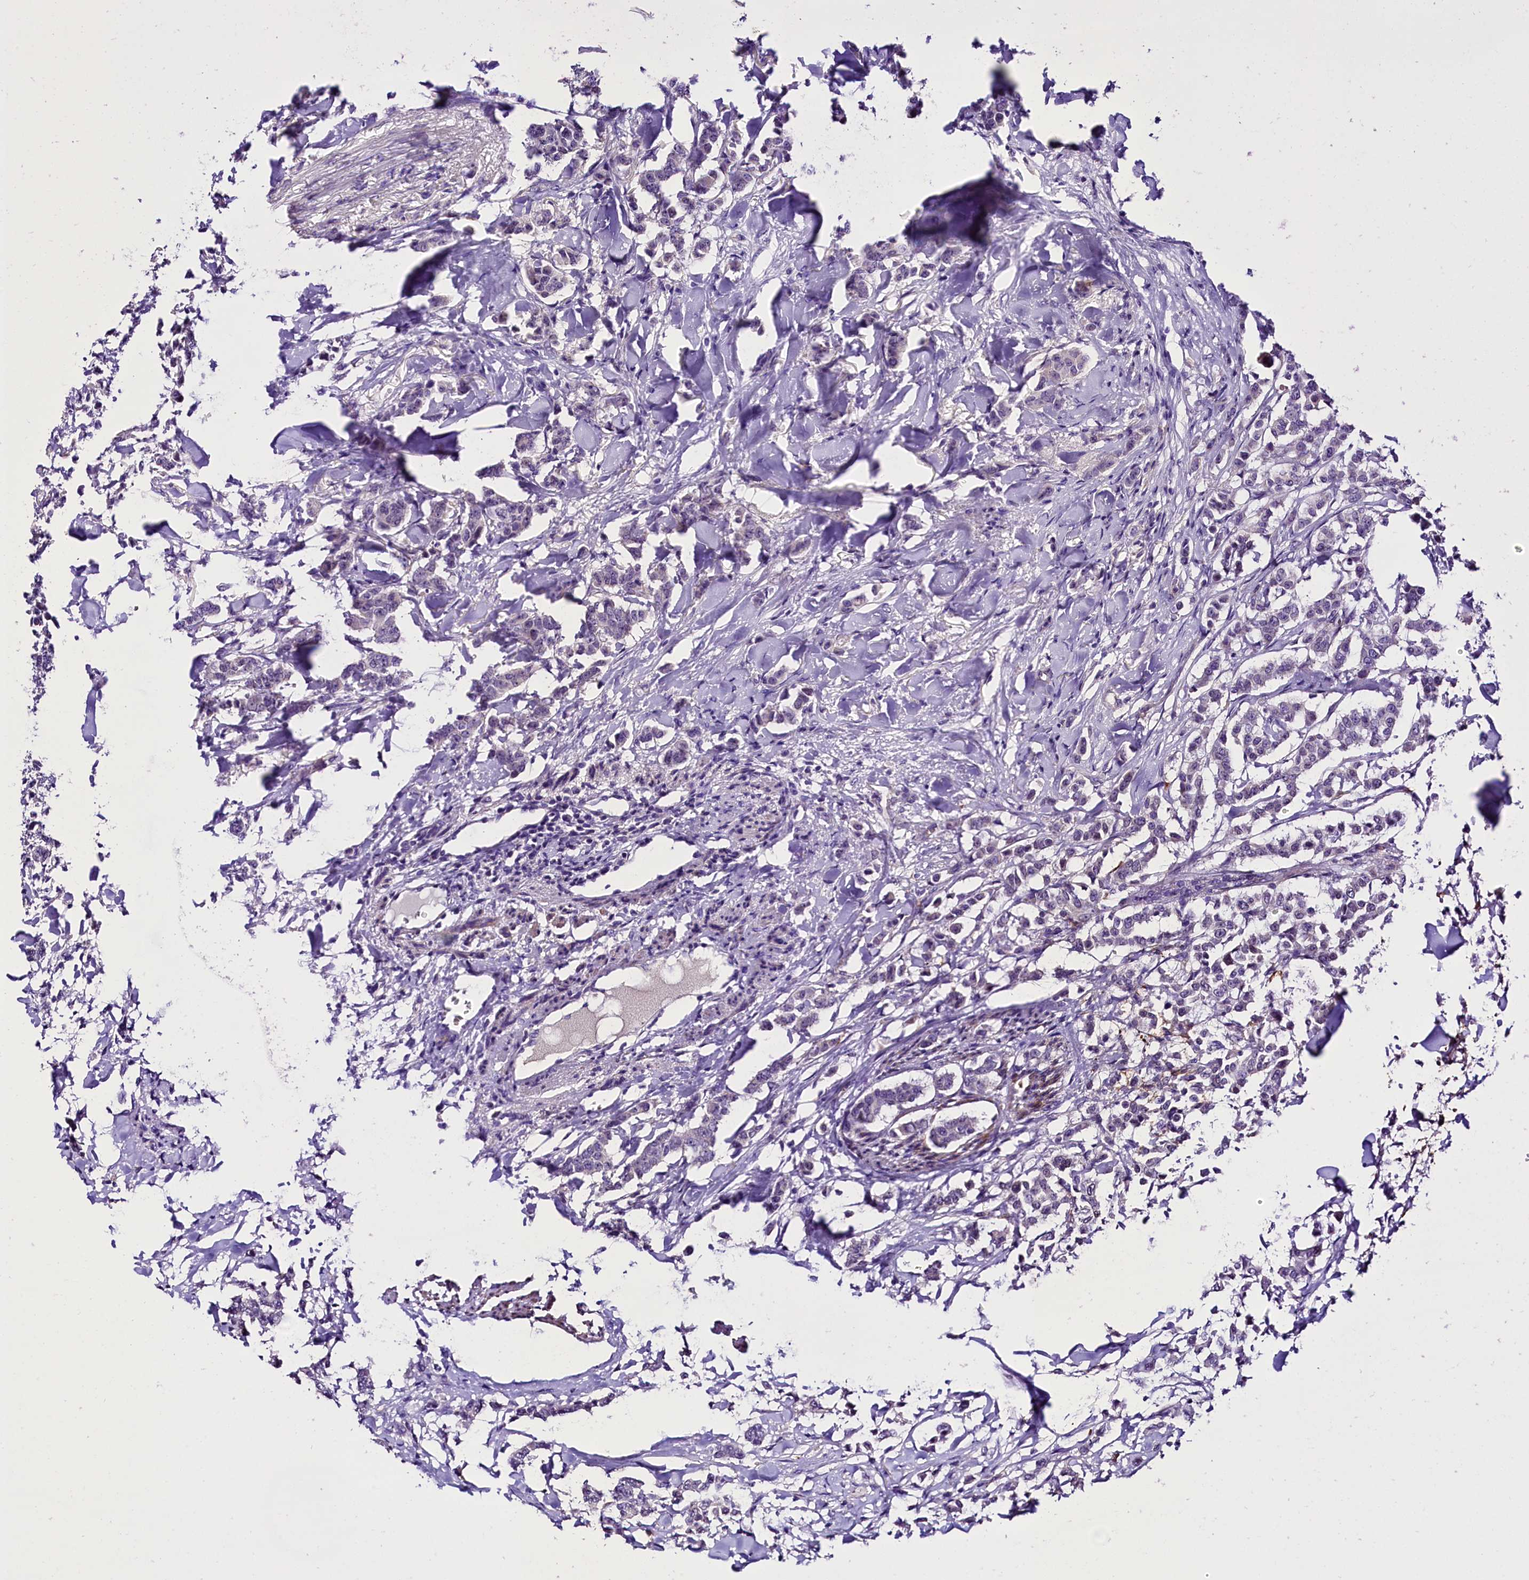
{"staining": {"intensity": "negative", "quantity": "none", "location": "none"}, "tissue": "breast cancer", "cell_type": "Tumor cells", "image_type": "cancer", "snomed": [{"axis": "morphology", "description": "Duct carcinoma"}, {"axis": "topography", "description": "Breast"}], "caption": "This is an IHC photomicrograph of breast cancer. There is no staining in tumor cells.", "gene": "MEX3B", "patient": {"sex": "female", "age": 40}}